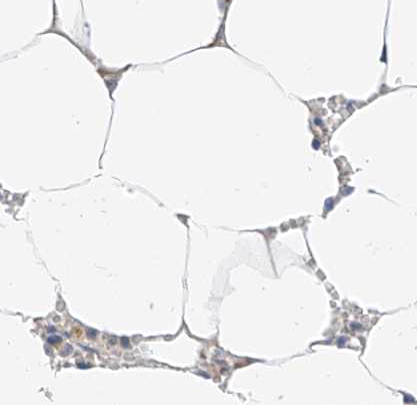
{"staining": {"intensity": "moderate", "quantity": "<25%", "location": "cytoplasmic/membranous"}, "tissue": "bone marrow", "cell_type": "Hematopoietic cells", "image_type": "normal", "snomed": [{"axis": "morphology", "description": "Normal tissue, NOS"}, {"axis": "topography", "description": "Bone marrow"}], "caption": "Moderate cytoplasmic/membranous expression for a protein is present in about <25% of hematopoietic cells of unremarkable bone marrow using immunohistochemistry.", "gene": "PPA2", "patient": {"sex": "male", "age": 70}}